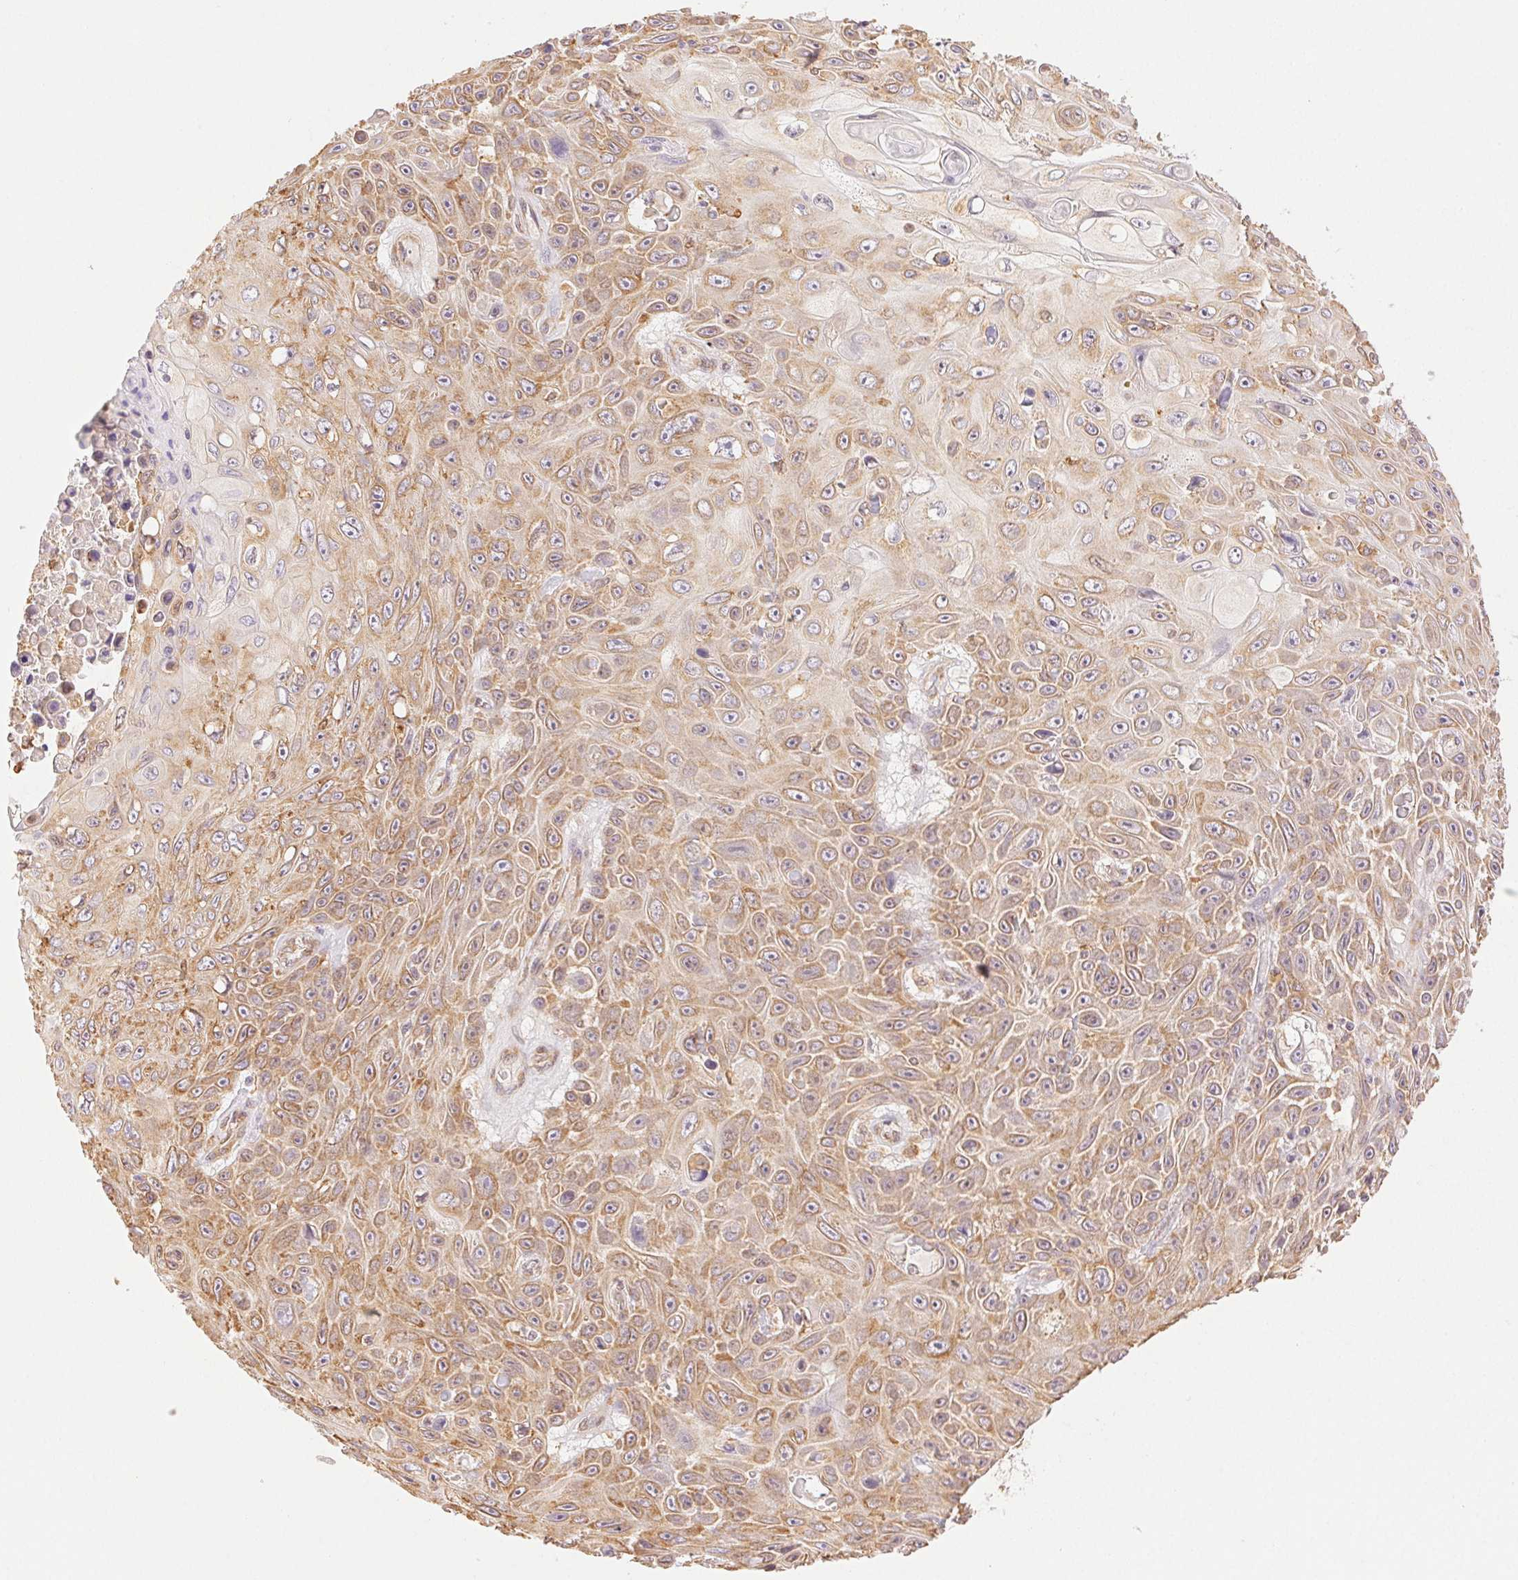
{"staining": {"intensity": "weak", "quantity": ">75%", "location": "cytoplasmic/membranous"}, "tissue": "skin cancer", "cell_type": "Tumor cells", "image_type": "cancer", "snomed": [{"axis": "morphology", "description": "Squamous cell carcinoma, NOS"}, {"axis": "topography", "description": "Skin"}], "caption": "Brown immunohistochemical staining in squamous cell carcinoma (skin) displays weak cytoplasmic/membranous expression in approximately >75% of tumor cells.", "gene": "ENTREP1", "patient": {"sex": "male", "age": 82}}